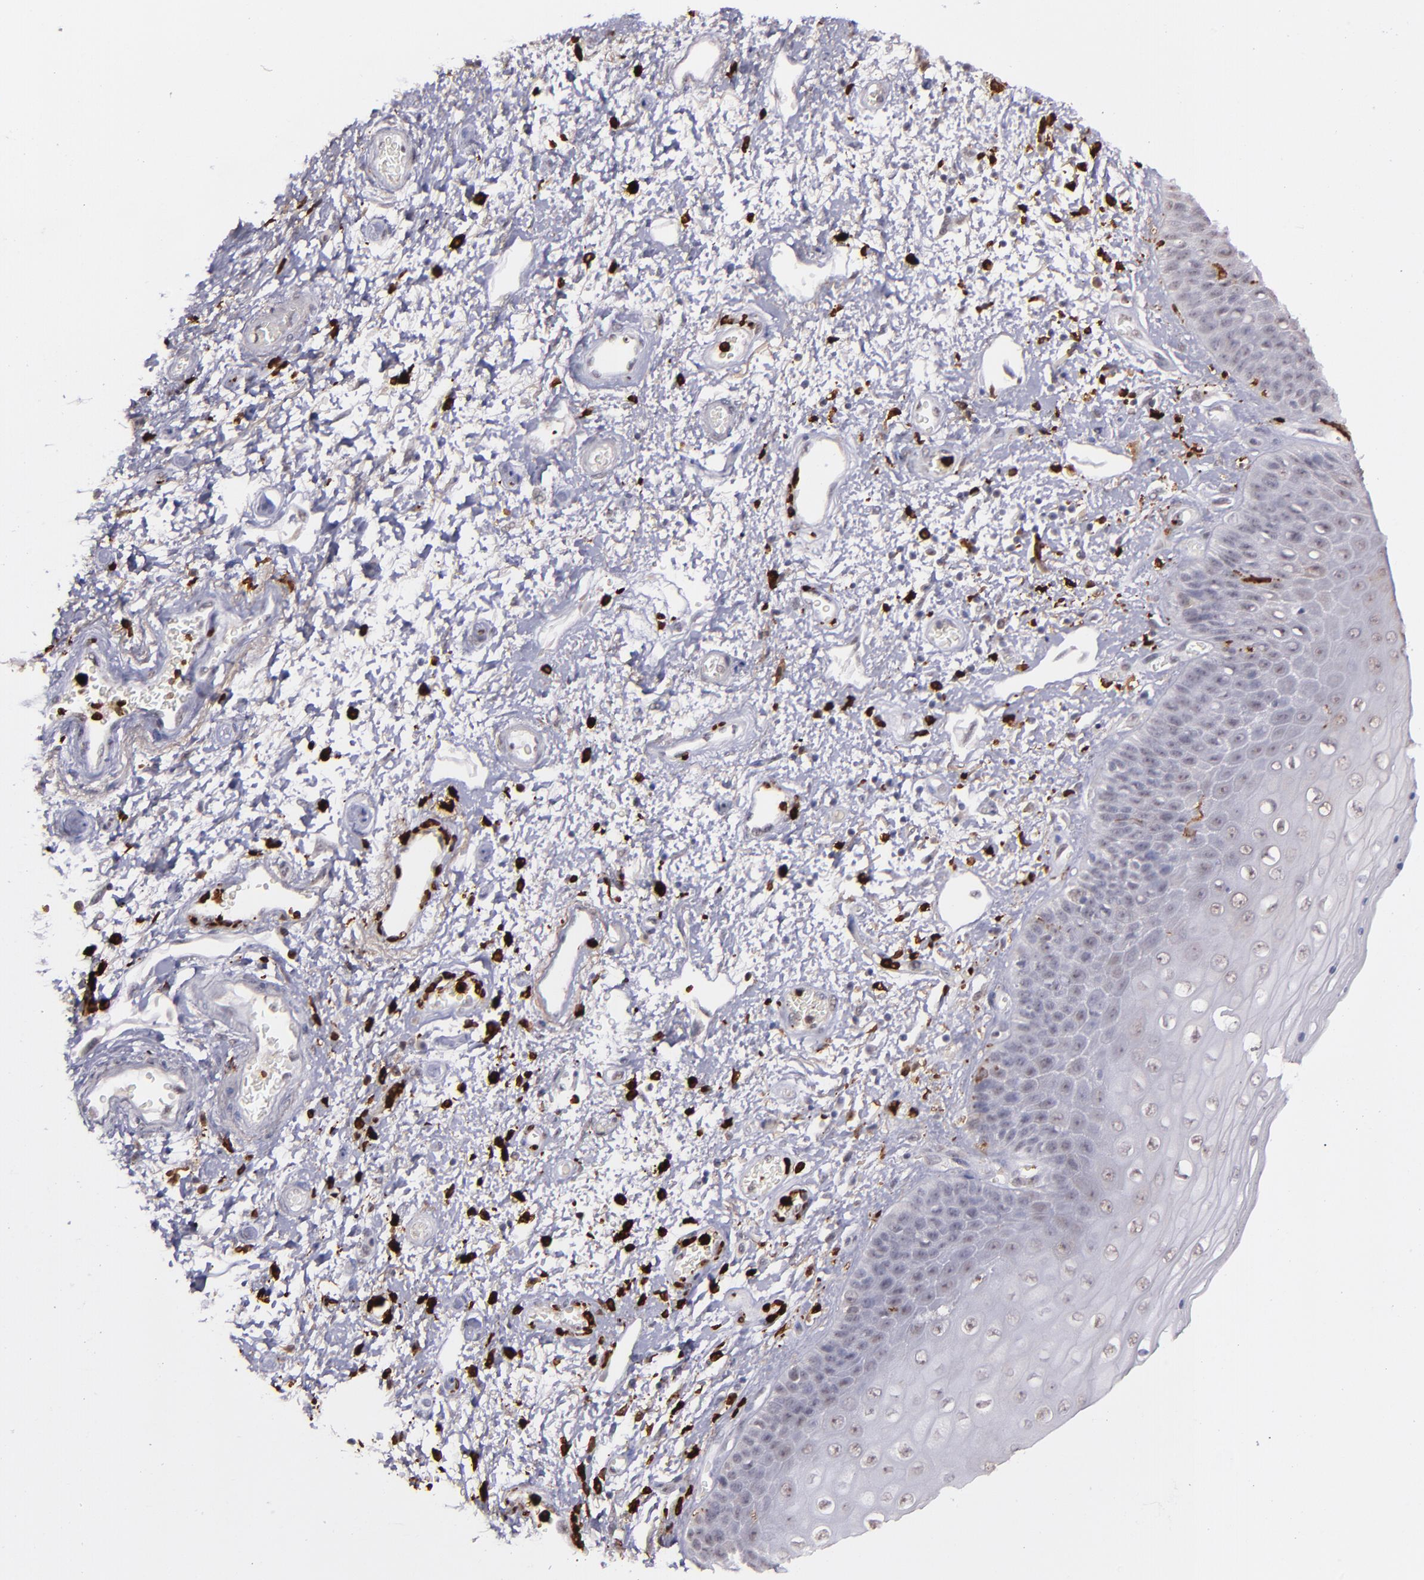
{"staining": {"intensity": "negative", "quantity": "none", "location": "none"}, "tissue": "skin", "cell_type": "Epidermal cells", "image_type": "normal", "snomed": [{"axis": "morphology", "description": "Normal tissue, NOS"}, {"axis": "topography", "description": "Anal"}], "caption": "Immunohistochemistry histopathology image of benign human skin stained for a protein (brown), which demonstrates no expression in epidermal cells.", "gene": "NCF2", "patient": {"sex": "female", "age": 46}}